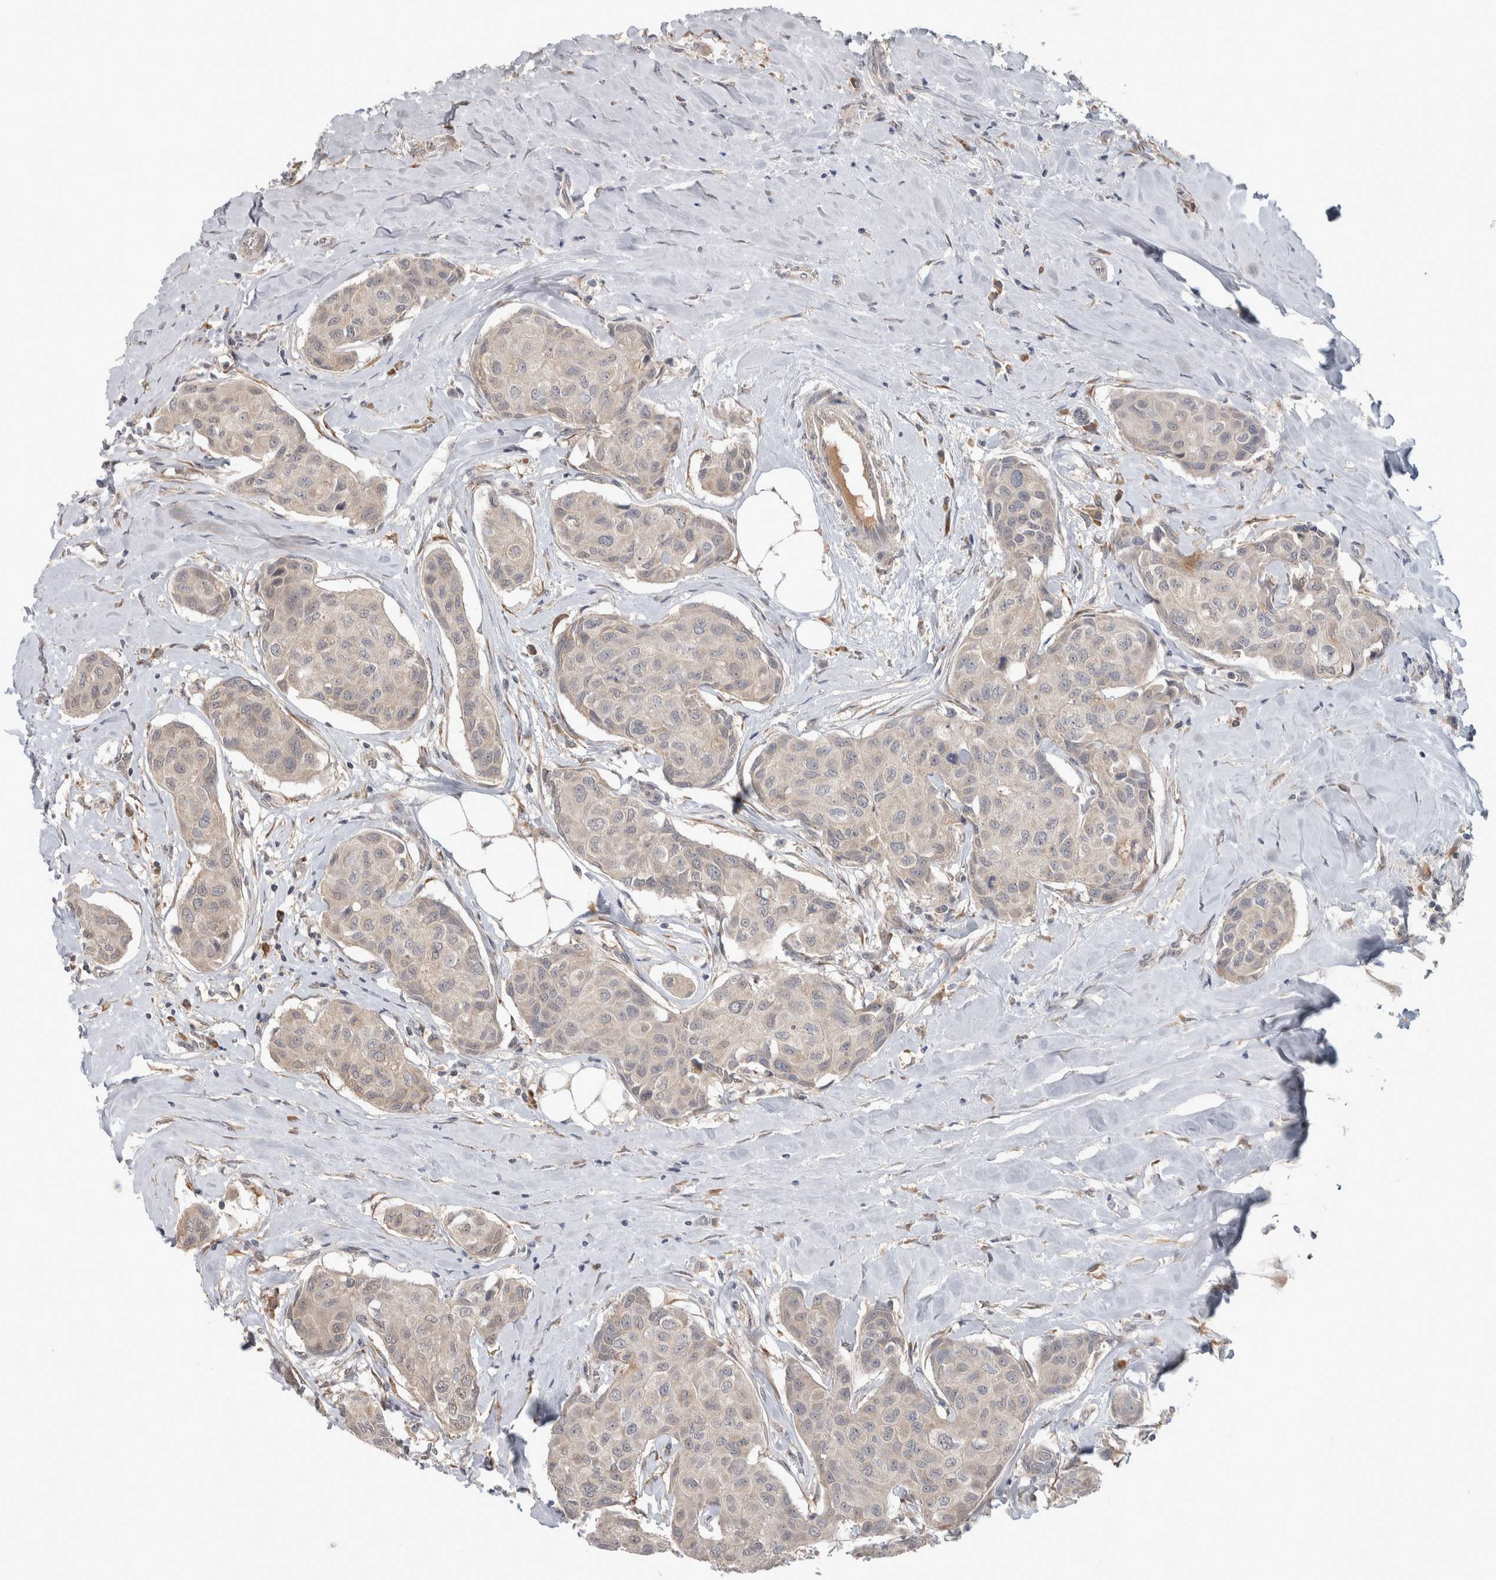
{"staining": {"intensity": "weak", "quantity": "<25%", "location": "cytoplasmic/membranous"}, "tissue": "breast cancer", "cell_type": "Tumor cells", "image_type": "cancer", "snomed": [{"axis": "morphology", "description": "Duct carcinoma"}, {"axis": "topography", "description": "Breast"}], "caption": "An image of human breast infiltrating ductal carcinoma is negative for staining in tumor cells. (DAB IHC, high magnification).", "gene": "CUL2", "patient": {"sex": "female", "age": 80}}